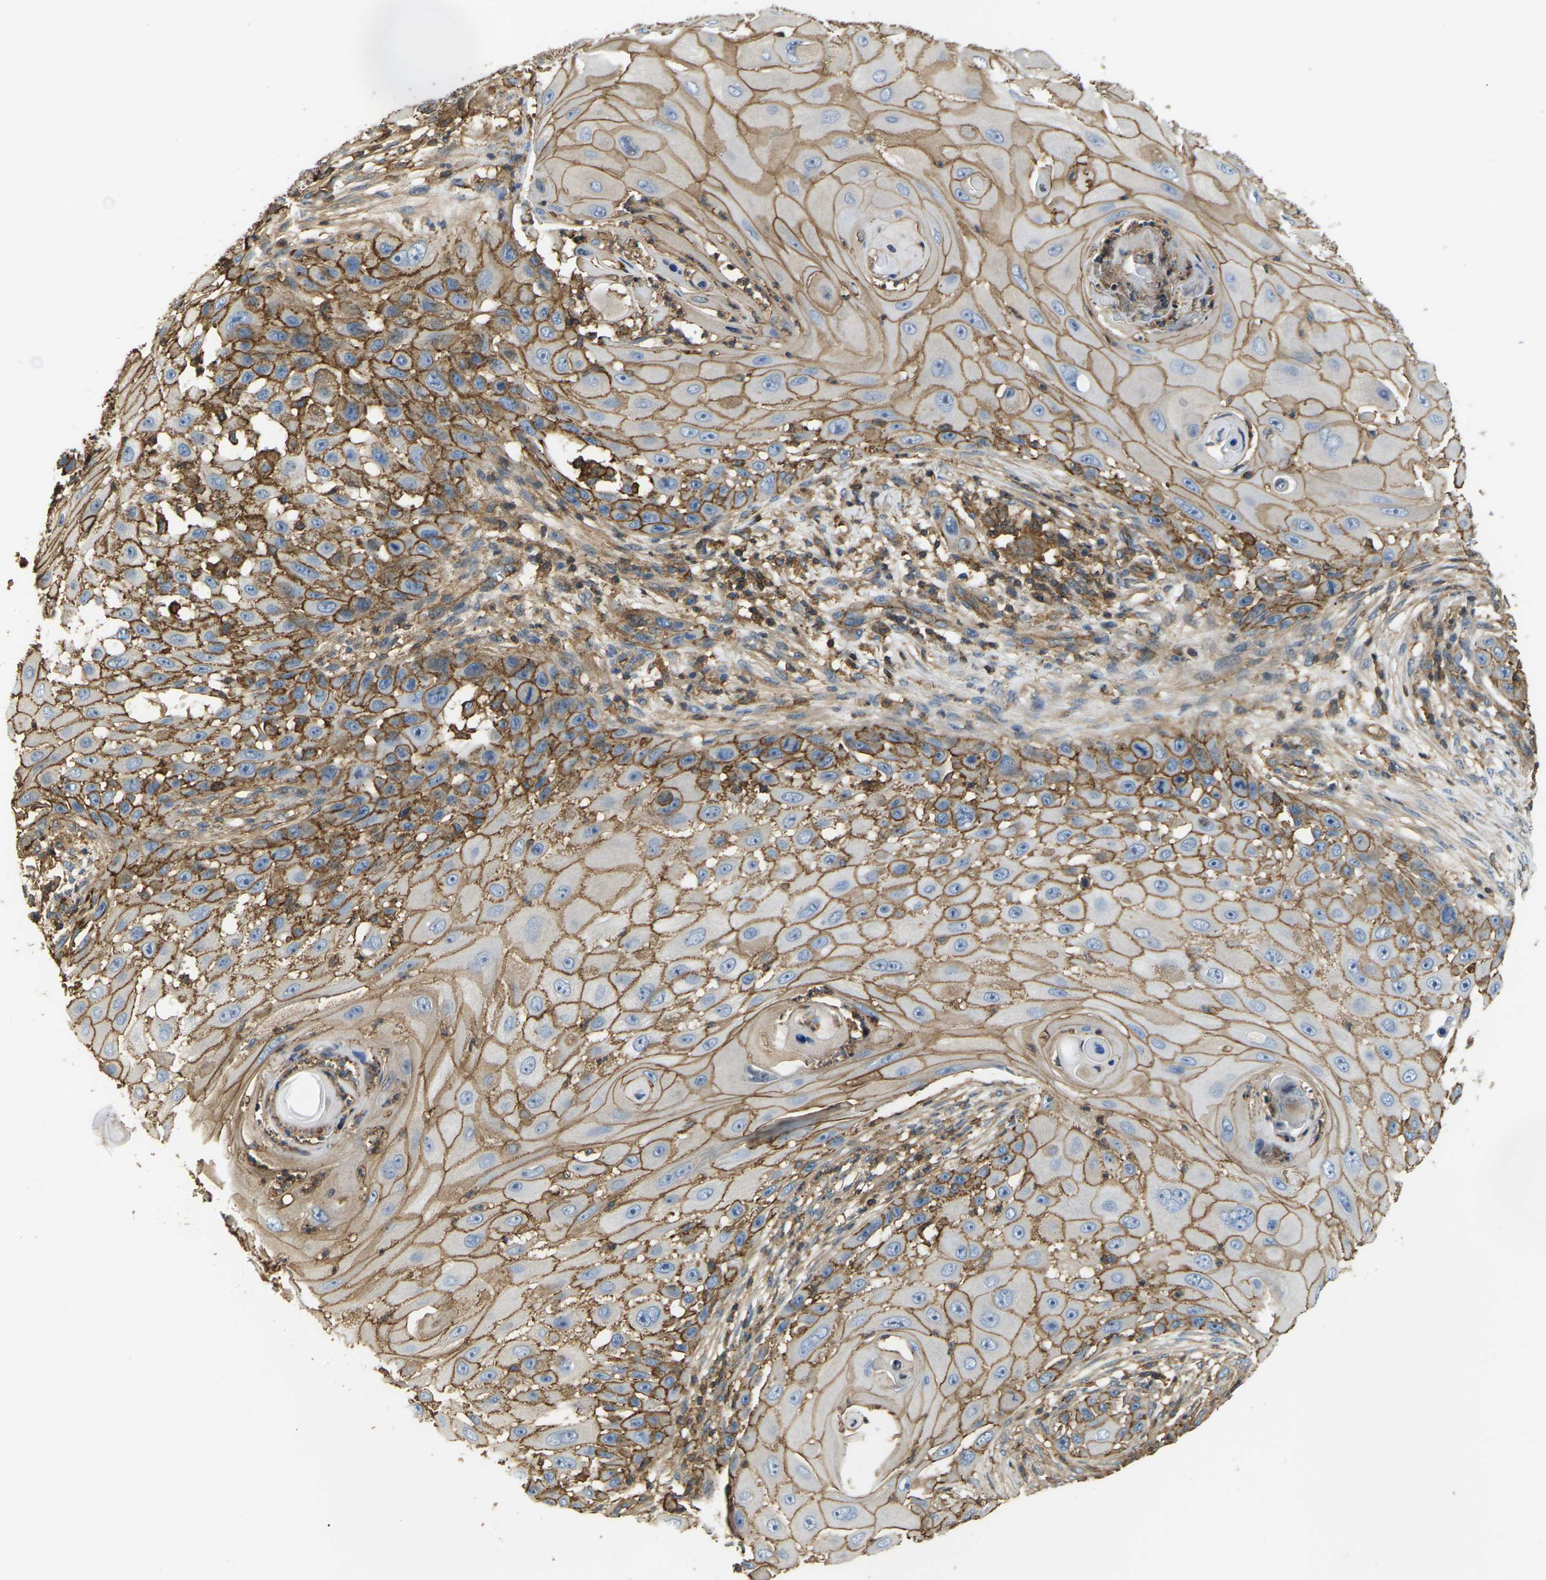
{"staining": {"intensity": "moderate", "quantity": ">75%", "location": "cytoplasmic/membranous"}, "tissue": "skin cancer", "cell_type": "Tumor cells", "image_type": "cancer", "snomed": [{"axis": "morphology", "description": "Squamous cell carcinoma, NOS"}, {"axis": "topography", "description": "Skin"}], "caption": "High-magnification brightfield microscopy of skin cancer (squamous cell carcinoma) stained with DAB (3,3'-diaminobenzidine) (brown) and counterstained with hematoxylin (blue). tumor cells exhibit moderate cytoplasmic/membranous staining is appreciated in about>75% of cells. The staining was performed using DAB (3,3'-diaminobenzidine) to visualize the protein expression in brown, while the nuclei were stained in blue with hematoxylin (Magnification: 20x).", "gene": "IQGAP1", "patient": {"sex": "female", "age": 44}}